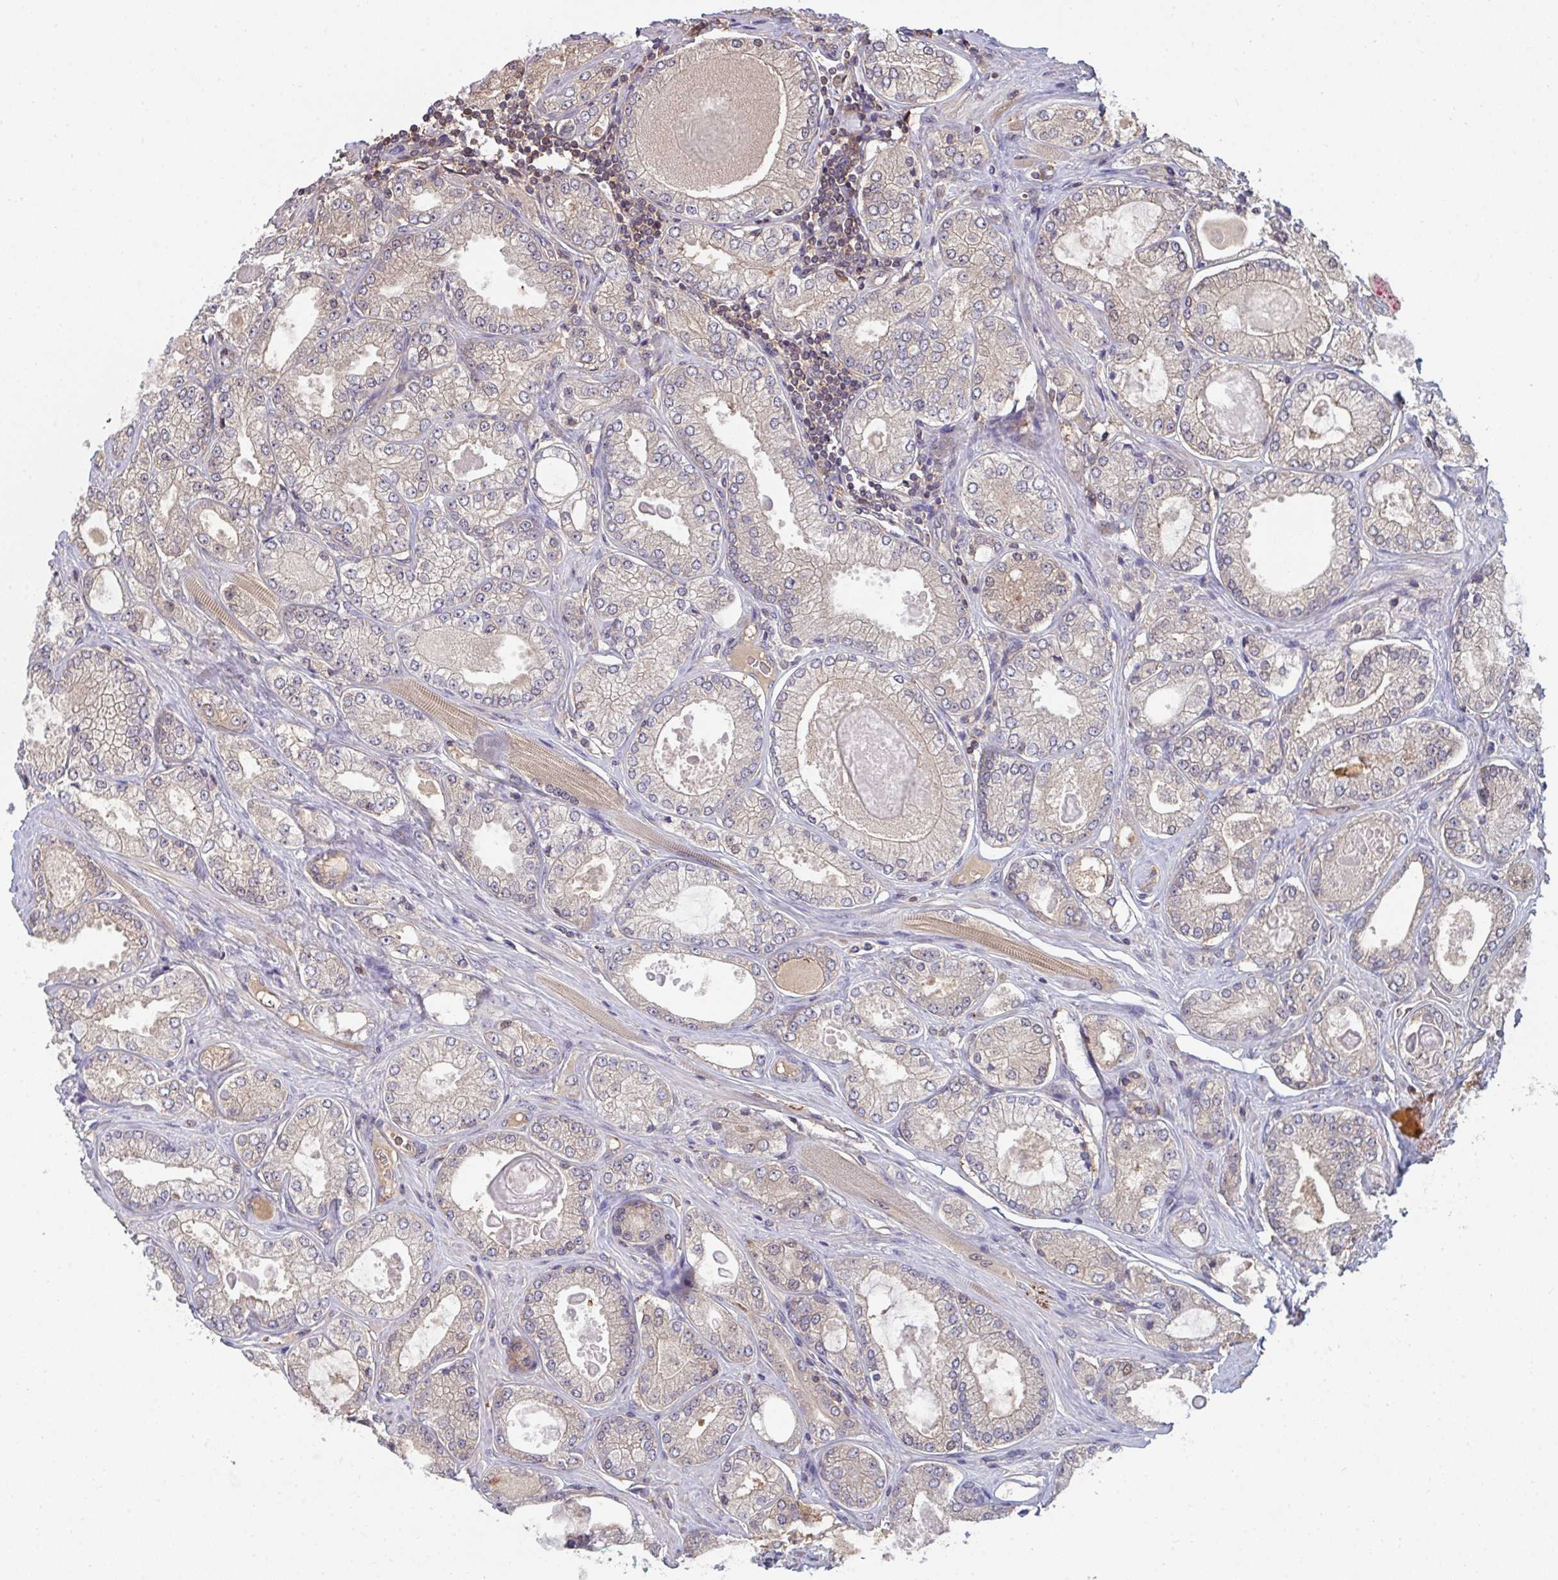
{"staining": {"intensity": "weak", "quantity": "25%-75%", "location": "cytoplasmic/membranous"}, "tissue": "prostate cancer", "cell_type": "Tumor cells", "image_type": "cancer", "snomed": [{"axis": "morphology", "description": "Adenocarcinoma, High grade"}, {"axis": "topography", "description": "Prostate"}], "caption": "Weak cytoplasmic/membranous expression for a protein is seen in approximately 25%-75% of tumor cells of prostate cancer (high-grade adenocarcinoma) using IHC.", "gene": "TTC9C", "patient": {"sex": "male", "age": 68}}